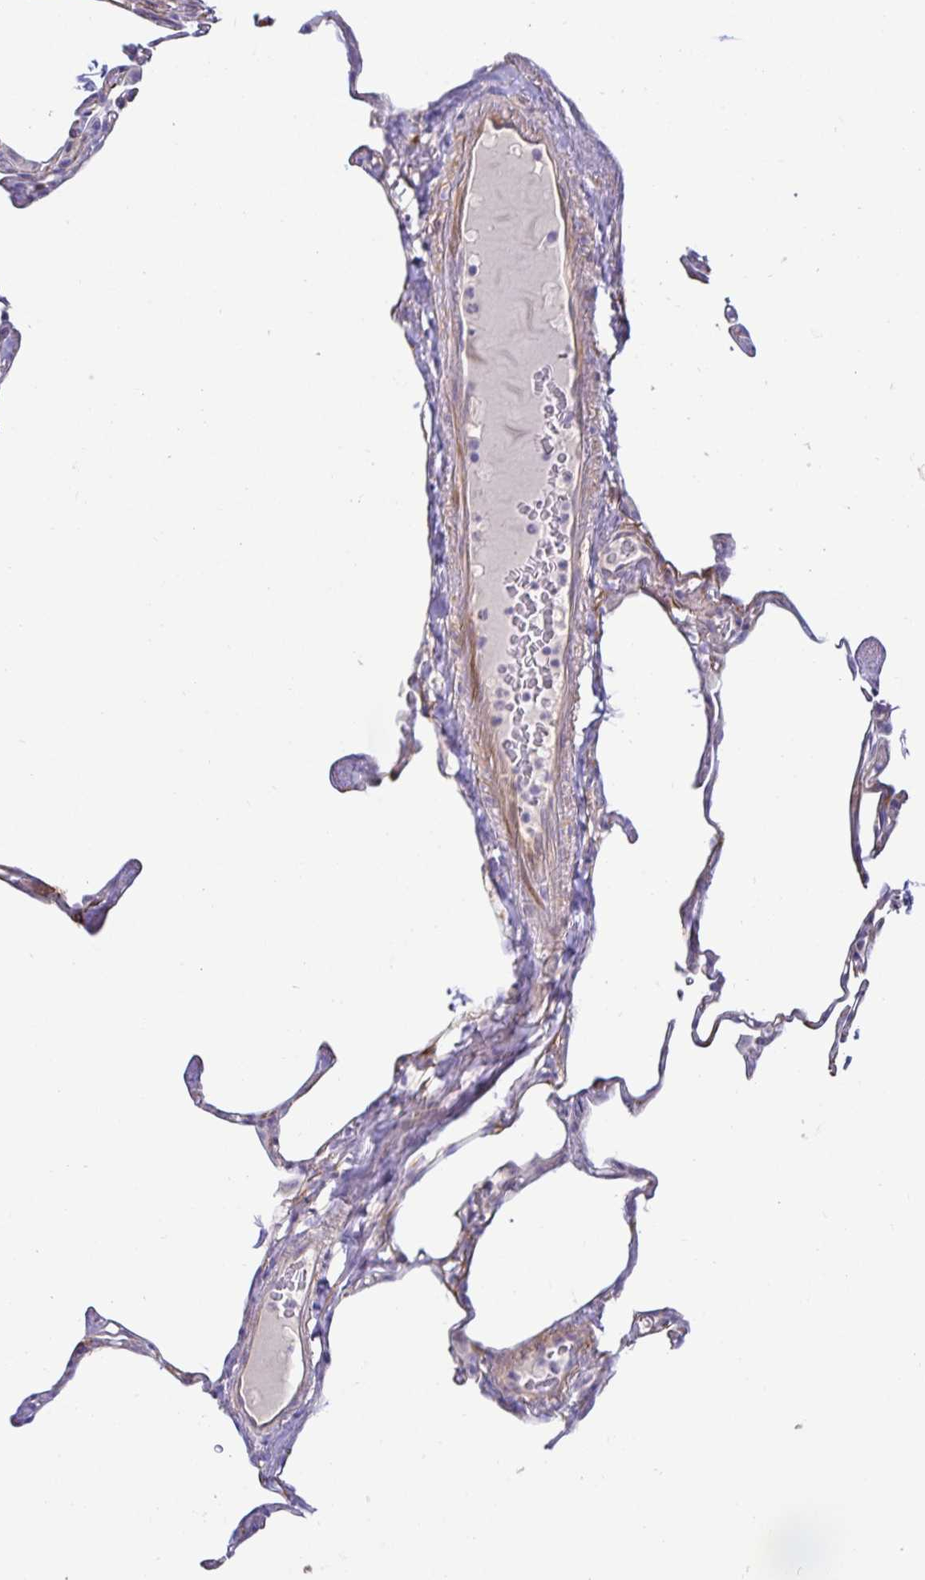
{"staining": {"intensity": "negative", "quantity": "none", "location": "none"}, "tissue": "lung", "cell_type": "Alveolar cells", "image_type": "normal", "snomed": [{"axis": "morphology", "description": "Normal tissue, NOS"}, {"axis": "topography", "description": "Lung"}], "caption": "The photomicrograph shows no significant expression in alveolar cells of lung.", "gene": "SPAG4", "patient": {"sex": "male", "age": 65}}